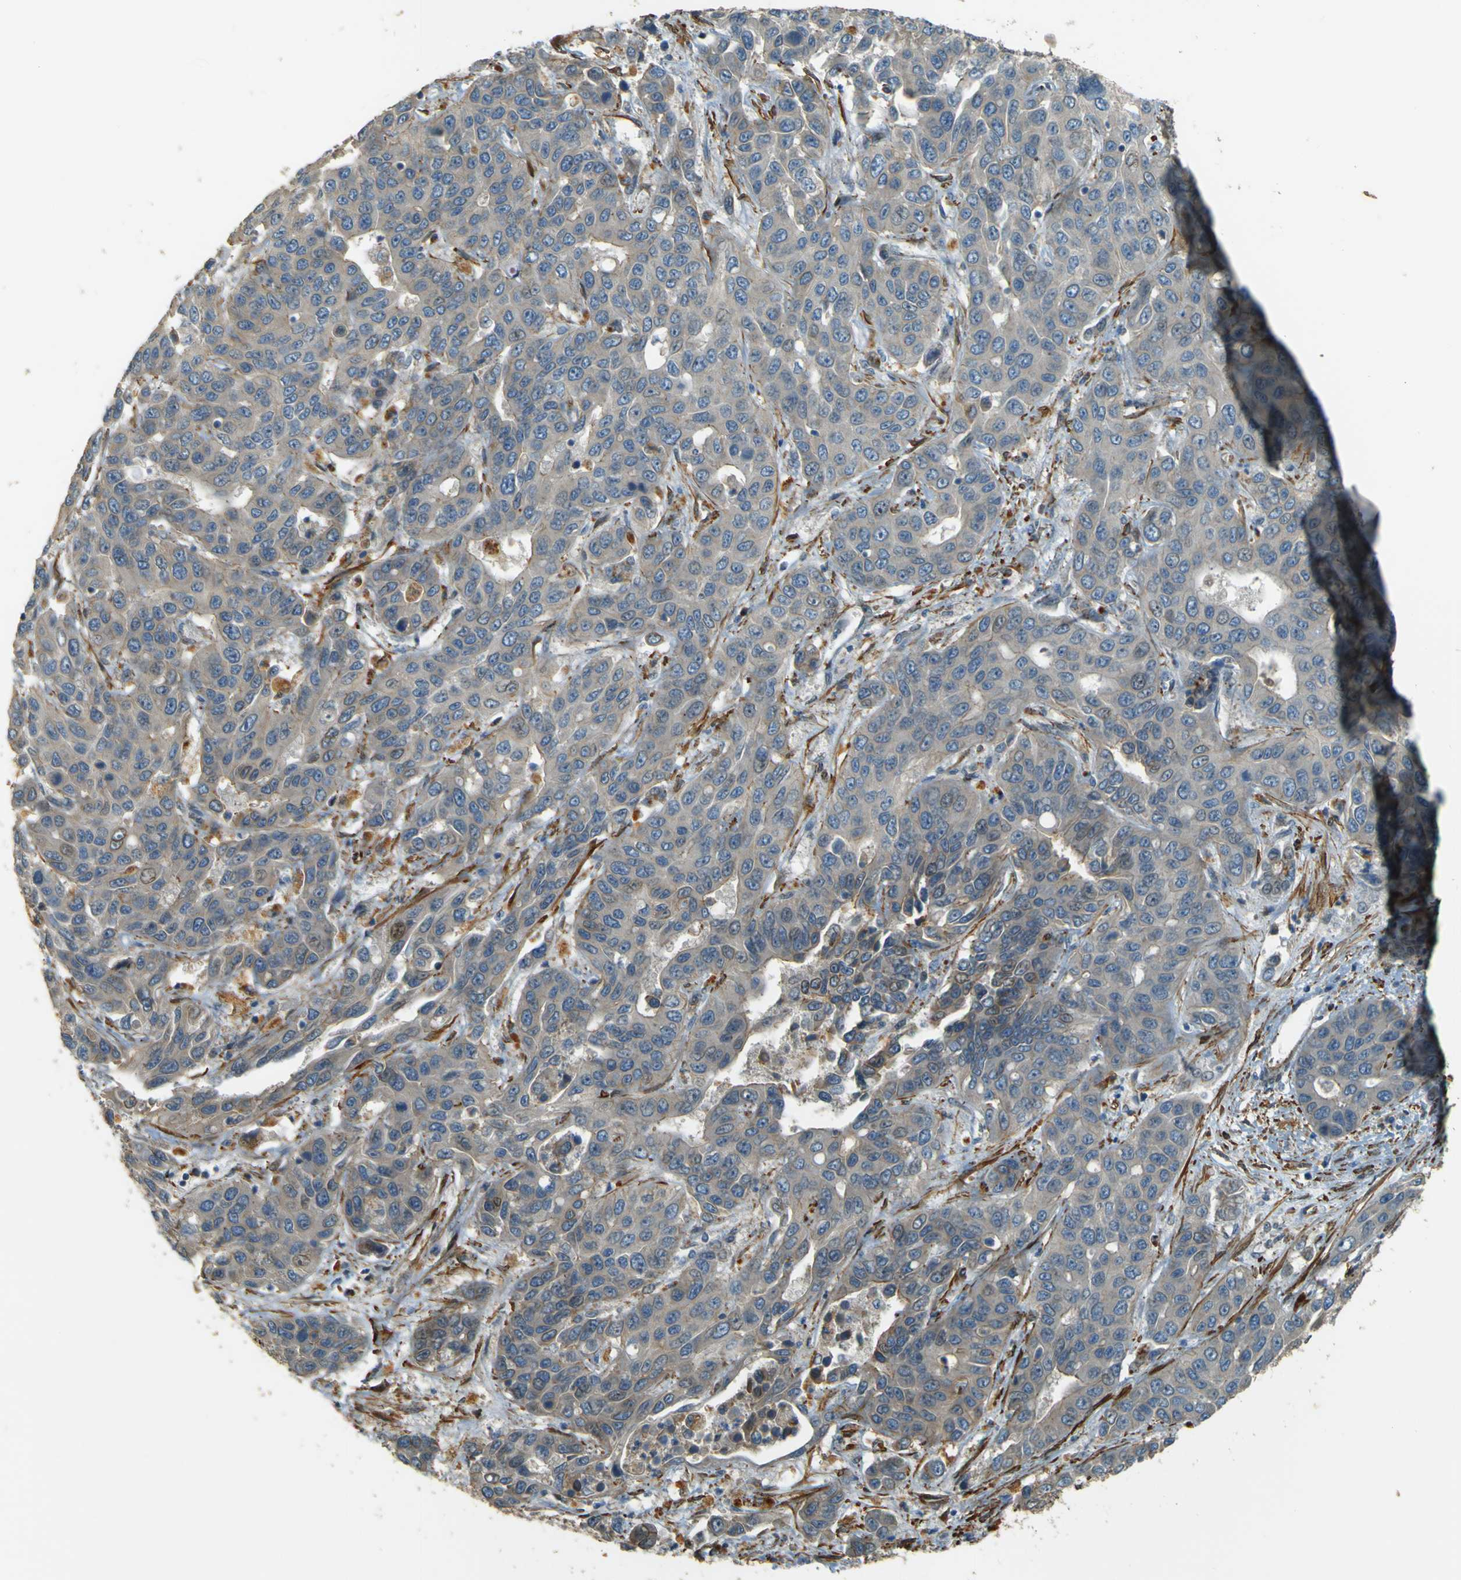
{"staining": {"intensity": "negative", "quantity": "none", "location": "none"}, "tissue": "liver cancer", "cell_type": "Tumor cells", "image_type": "cancer", "snomed": [{"axis": "morphology", "description": "Cholangiocarcinoma"}, {"axis": "topography", "description": "Liver"}], "caption": "A high-resolution photomicrograph shows immunohistochemistry staining of liver cholangiocarcinoma, which displays no significant expression in tumor cells.", "gene": "NEXN", "patient": {"sex": "female", "age": 52}}